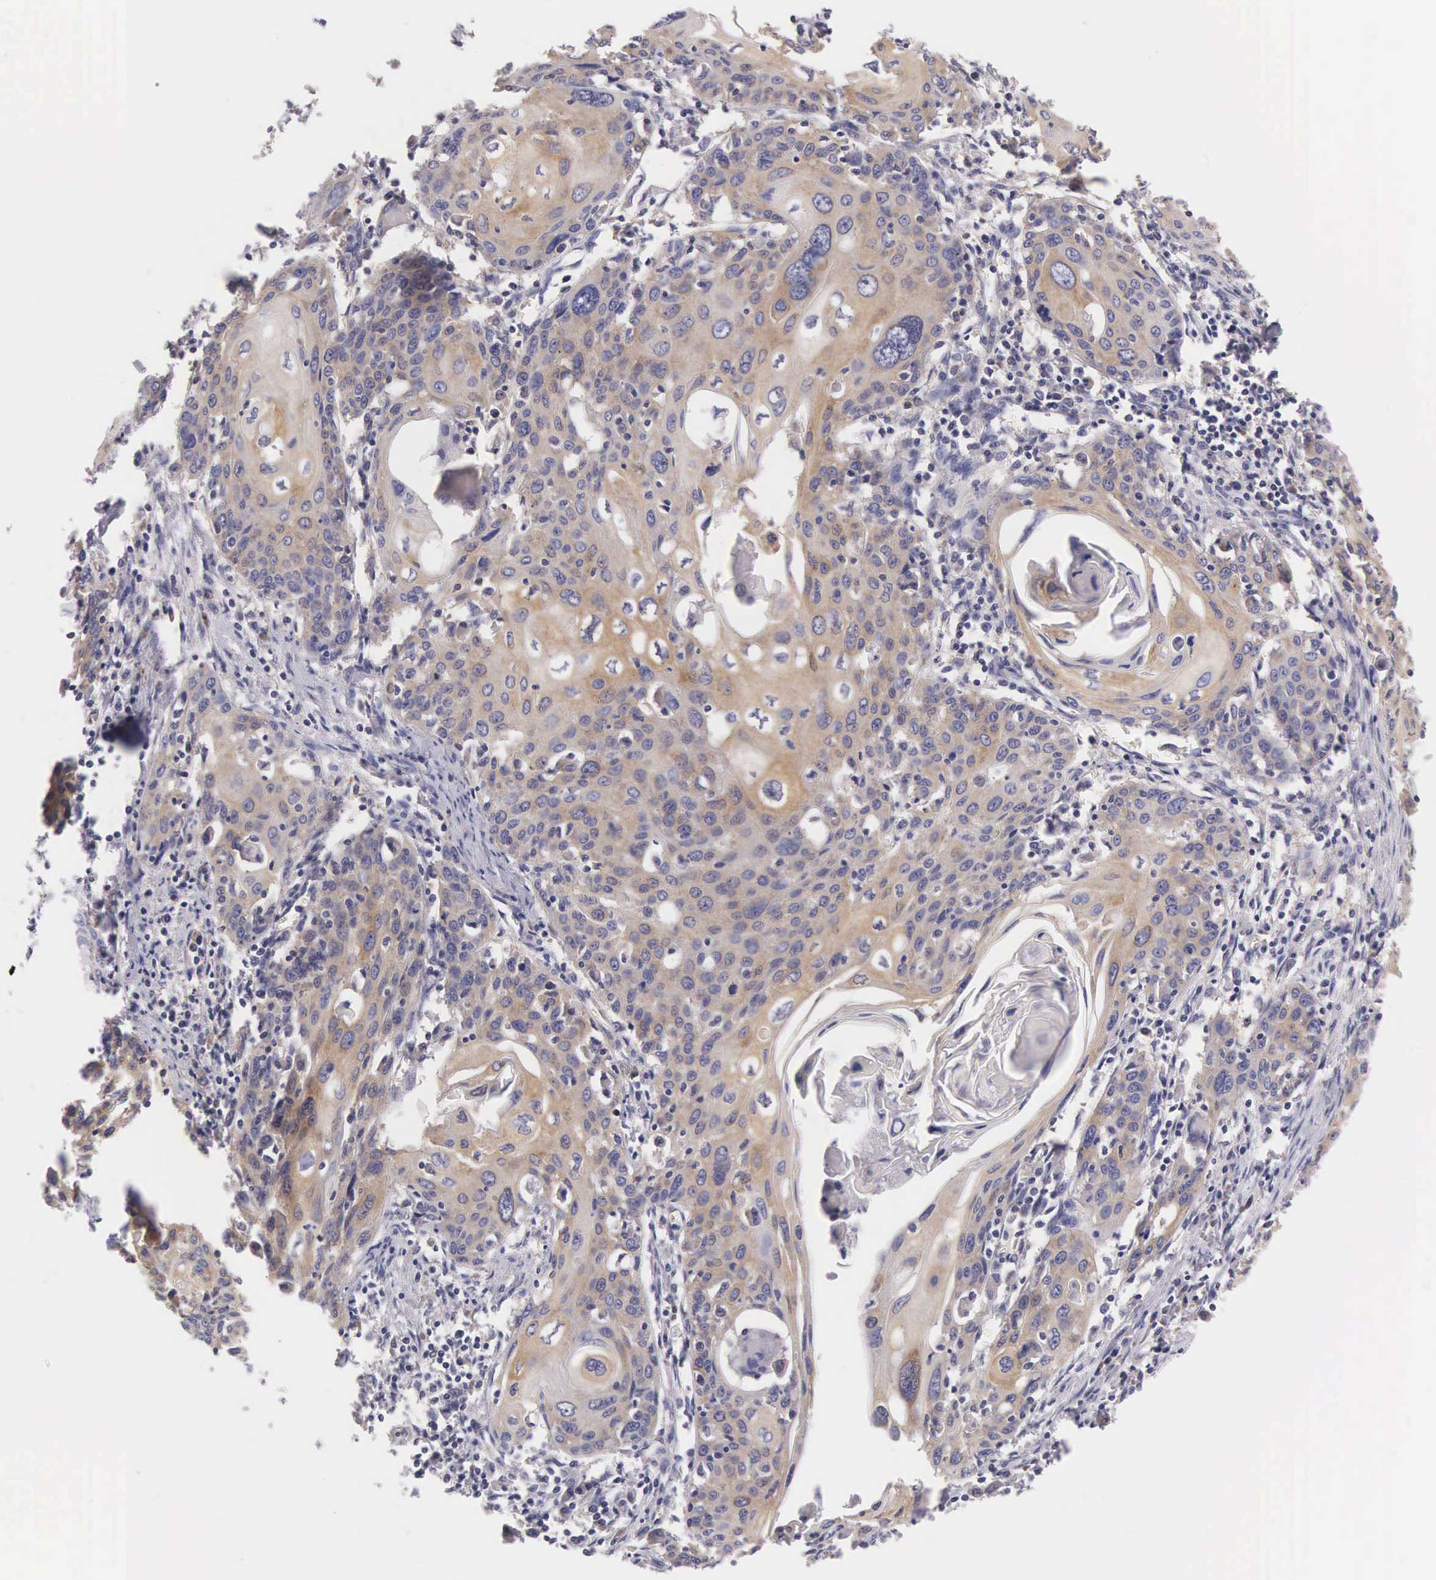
{"staining": {"intensity": "weak", "quantity": ">75%", "location": "cytoplasmic/membranous"}, "tissue": "cervical cancer", "cell_type": "Tumor cells", "image_type": "cancer", "snomed": [{"axis": "morphology", "description": "Squamous cell carcinoma, NOS"}, {"axis": "topography", "description": "Cervix"}], "caption": "Immunohistochemistry (IHC) (DAB (3,3'-diaminobenzidine)) staining of cervical cancer demonstrates weak cytoplasmic/membranous protein expression in about >75% of tumor cells. (Stains: DAB in brown, nuclei in blue, Microscopy: brightfield microscopy at high magnification).", "gene": "OSBPL3", "patient": {"sex": "female", "age": 54}}